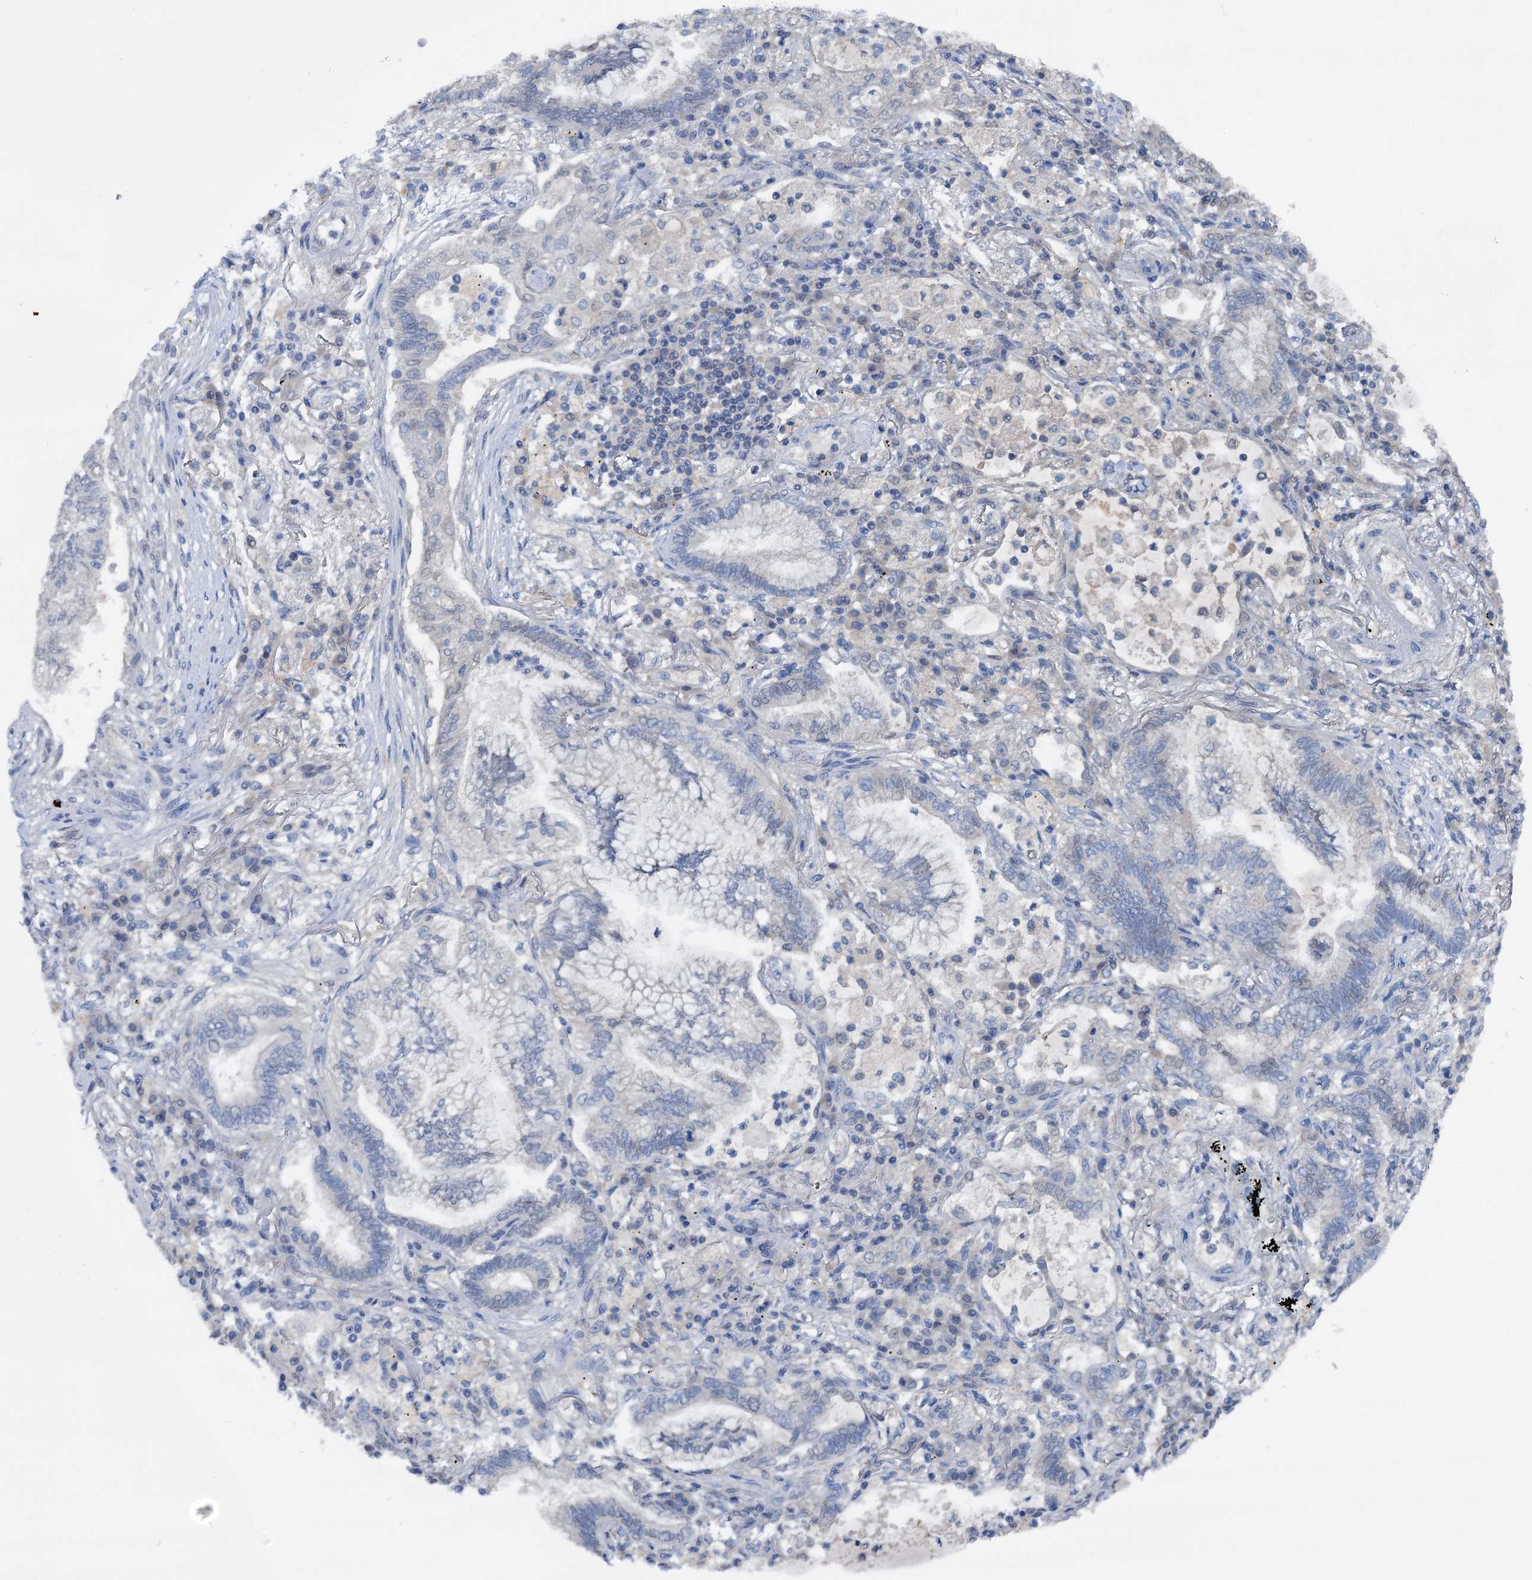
{"staining": {"intensity": "negative", "quantity": "none", "location": "none"}, "tissue": "lung cancer", "cell_type": "Tumor cells", "image_type": "cancer", "snomed": [{"axis": "morphology", "description": "Adenocarcinoma, NOS"}, {"axis": "topography", "description": "Lung"}], "caption": "Human lung adenocarcinoma stained for a protein using immunohistochemistry displays no expression in tumor cells.", "gene": "ARL13A", "patient": {"sex": "female", "age": 70}}